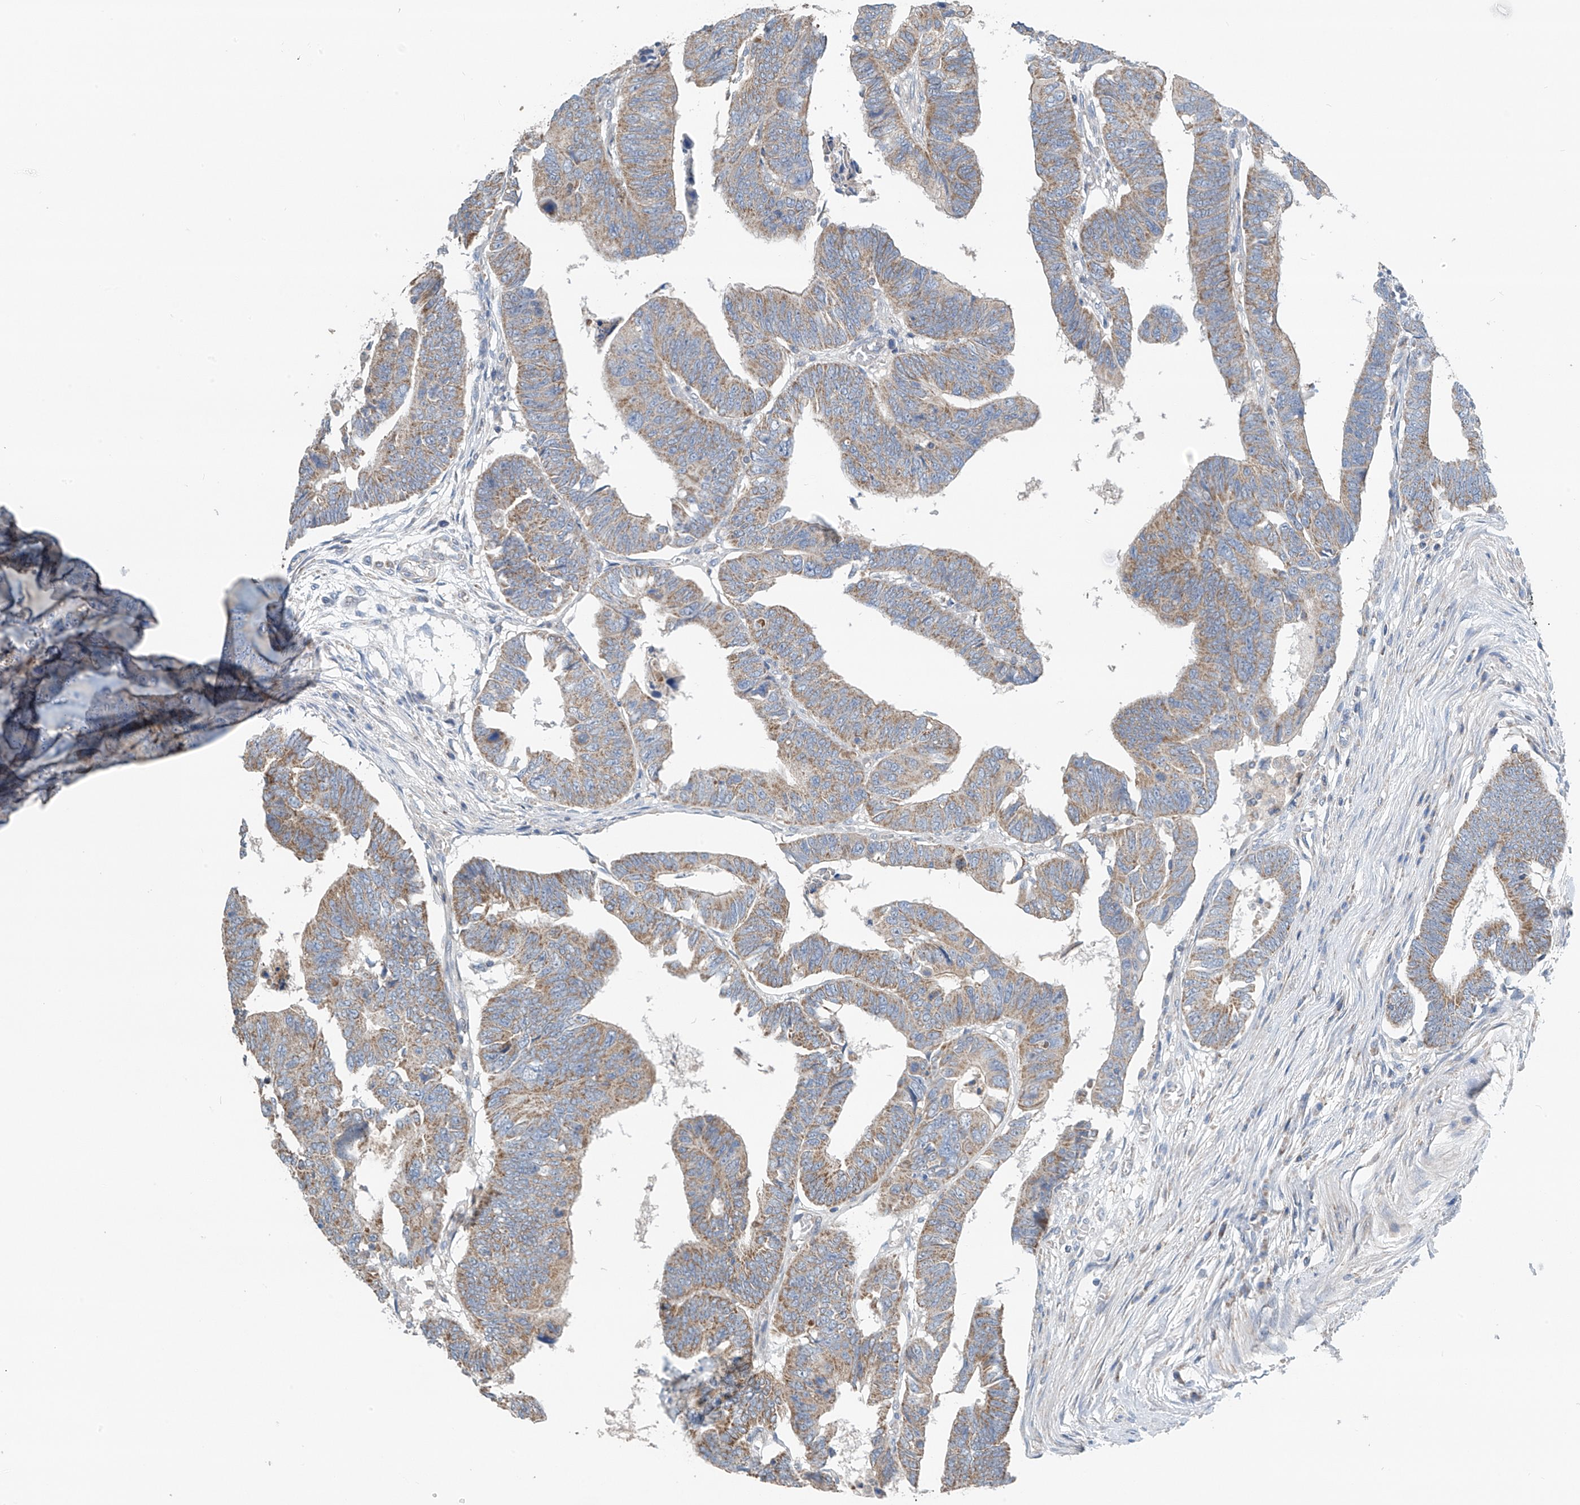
{"staining": {"intensity": "moderate", "quantity": ">75%", "location": "cytoplasmic/membranous"}, "tissue": "colorectal cancer", "cell_type": "Tumor cells", "image_type": "cancer", "snomed": [{"axis": "morphology", "description": "Adenocarcinoma, NOS"}, {"axis": "topography", "description": "Rectum"}], "caption": "Moderate cytoplasmic/membranous positivity for a protein is seen in approximately >75% of tumor cells of colorectal adenocarcinoma using IHC.", "gene": "SYN3", "patient": {"sex": "female", "age": 65}}